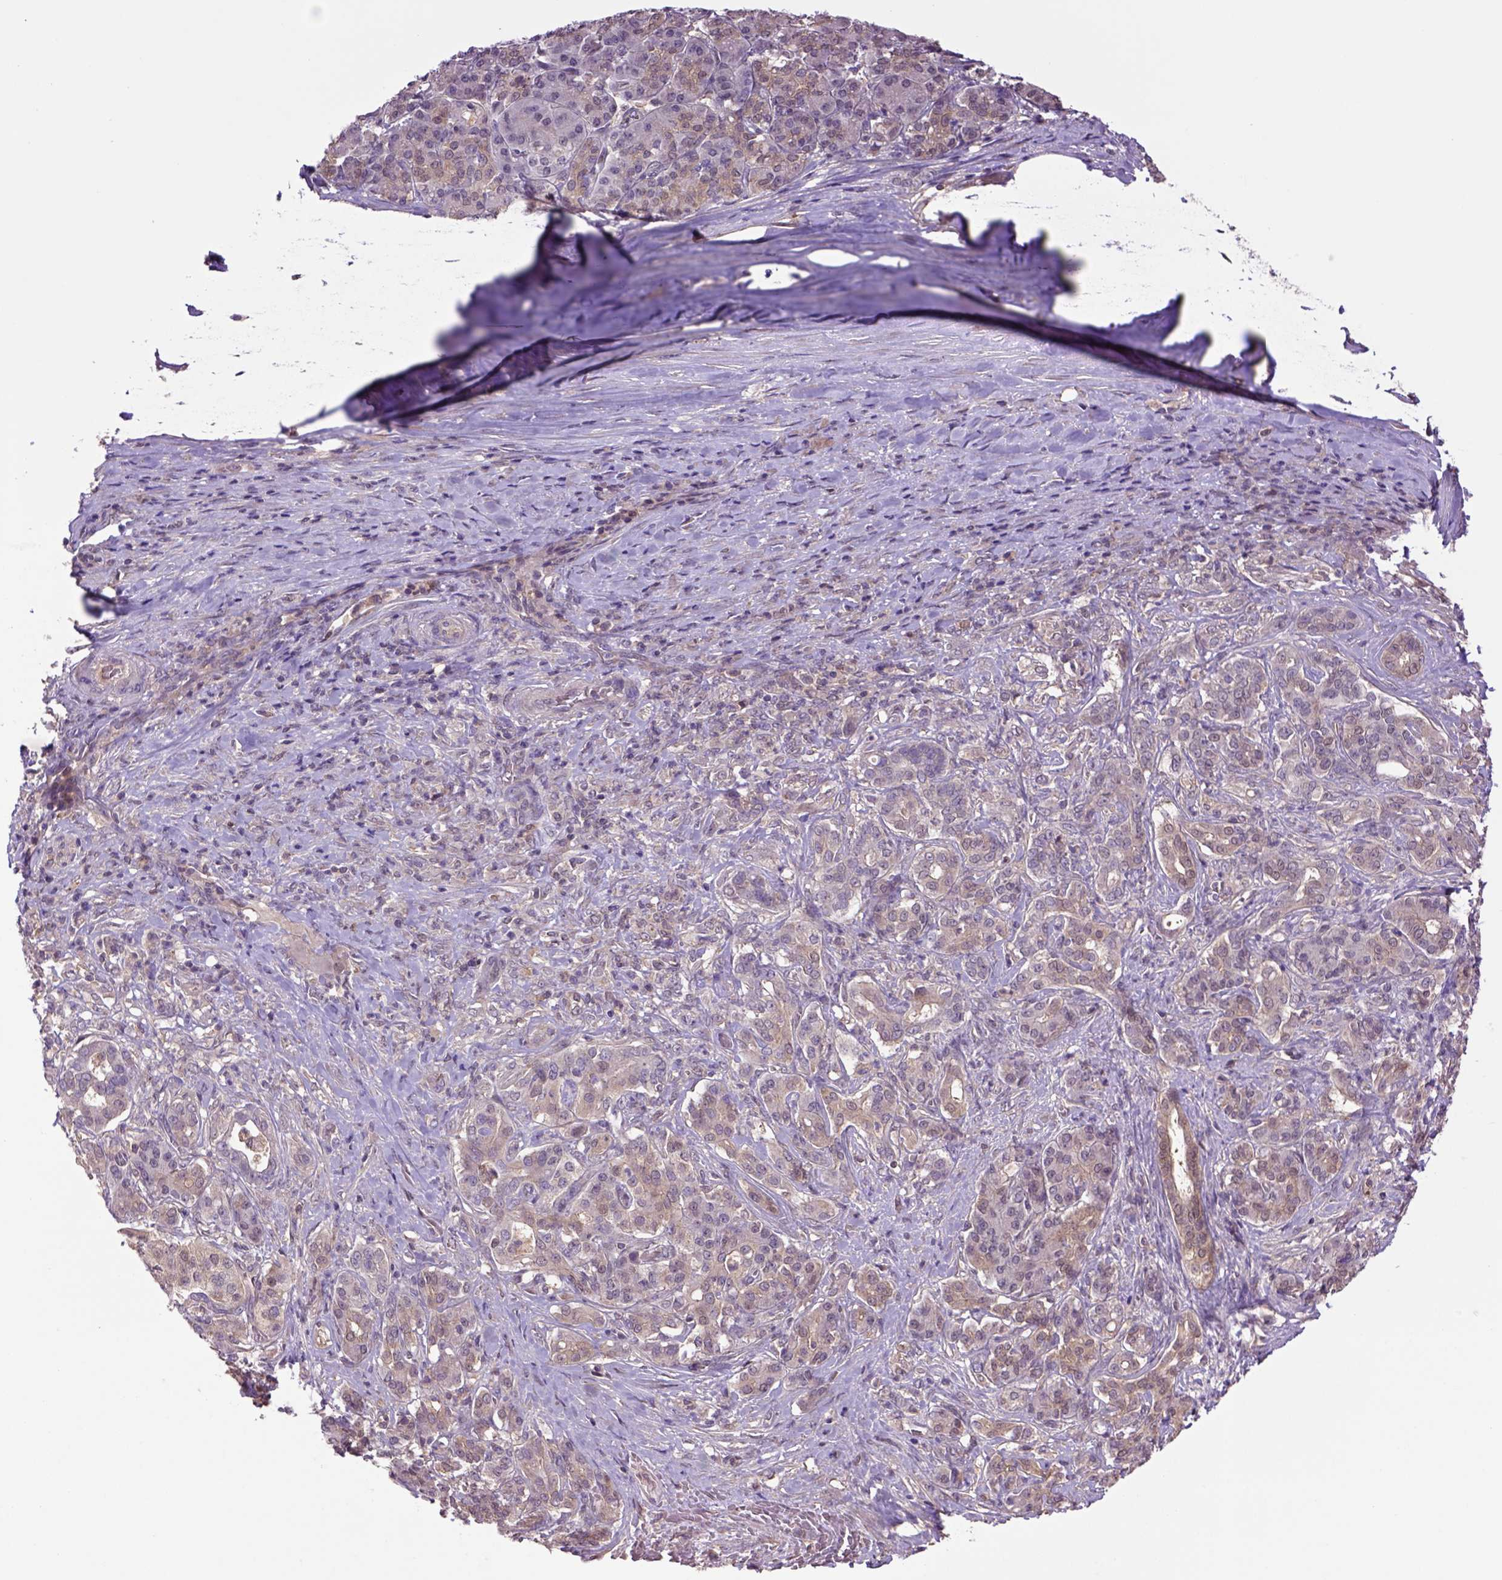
{"staining": {"intensity": "moderate", "quantity": ">75%", "location": "cytoplasmic/membranous"}, "tissue": "pancreatic cancer", "cell_type": "Tumor cells", "image_type": "cancer", "snomed": [{"axis": "morphology", "description": "Normal tissue, NOS"}, {"axis": "morphology", "description": "Inflammation, NOS"}, {"axis": "morphology", "description": "Adenocarcinoma, NOS"}, {"axis": "topography", "description": "Pancreas"}], "caption": "High-power microscopy captured an IHC image of adenocarcinoma (pancreatic), revealing moderate cytoplasmic/membranous positivity in about >75% of tumor cells.", "gene": "HSPBP1", "patient": {"sex": "male", "age": 57}}